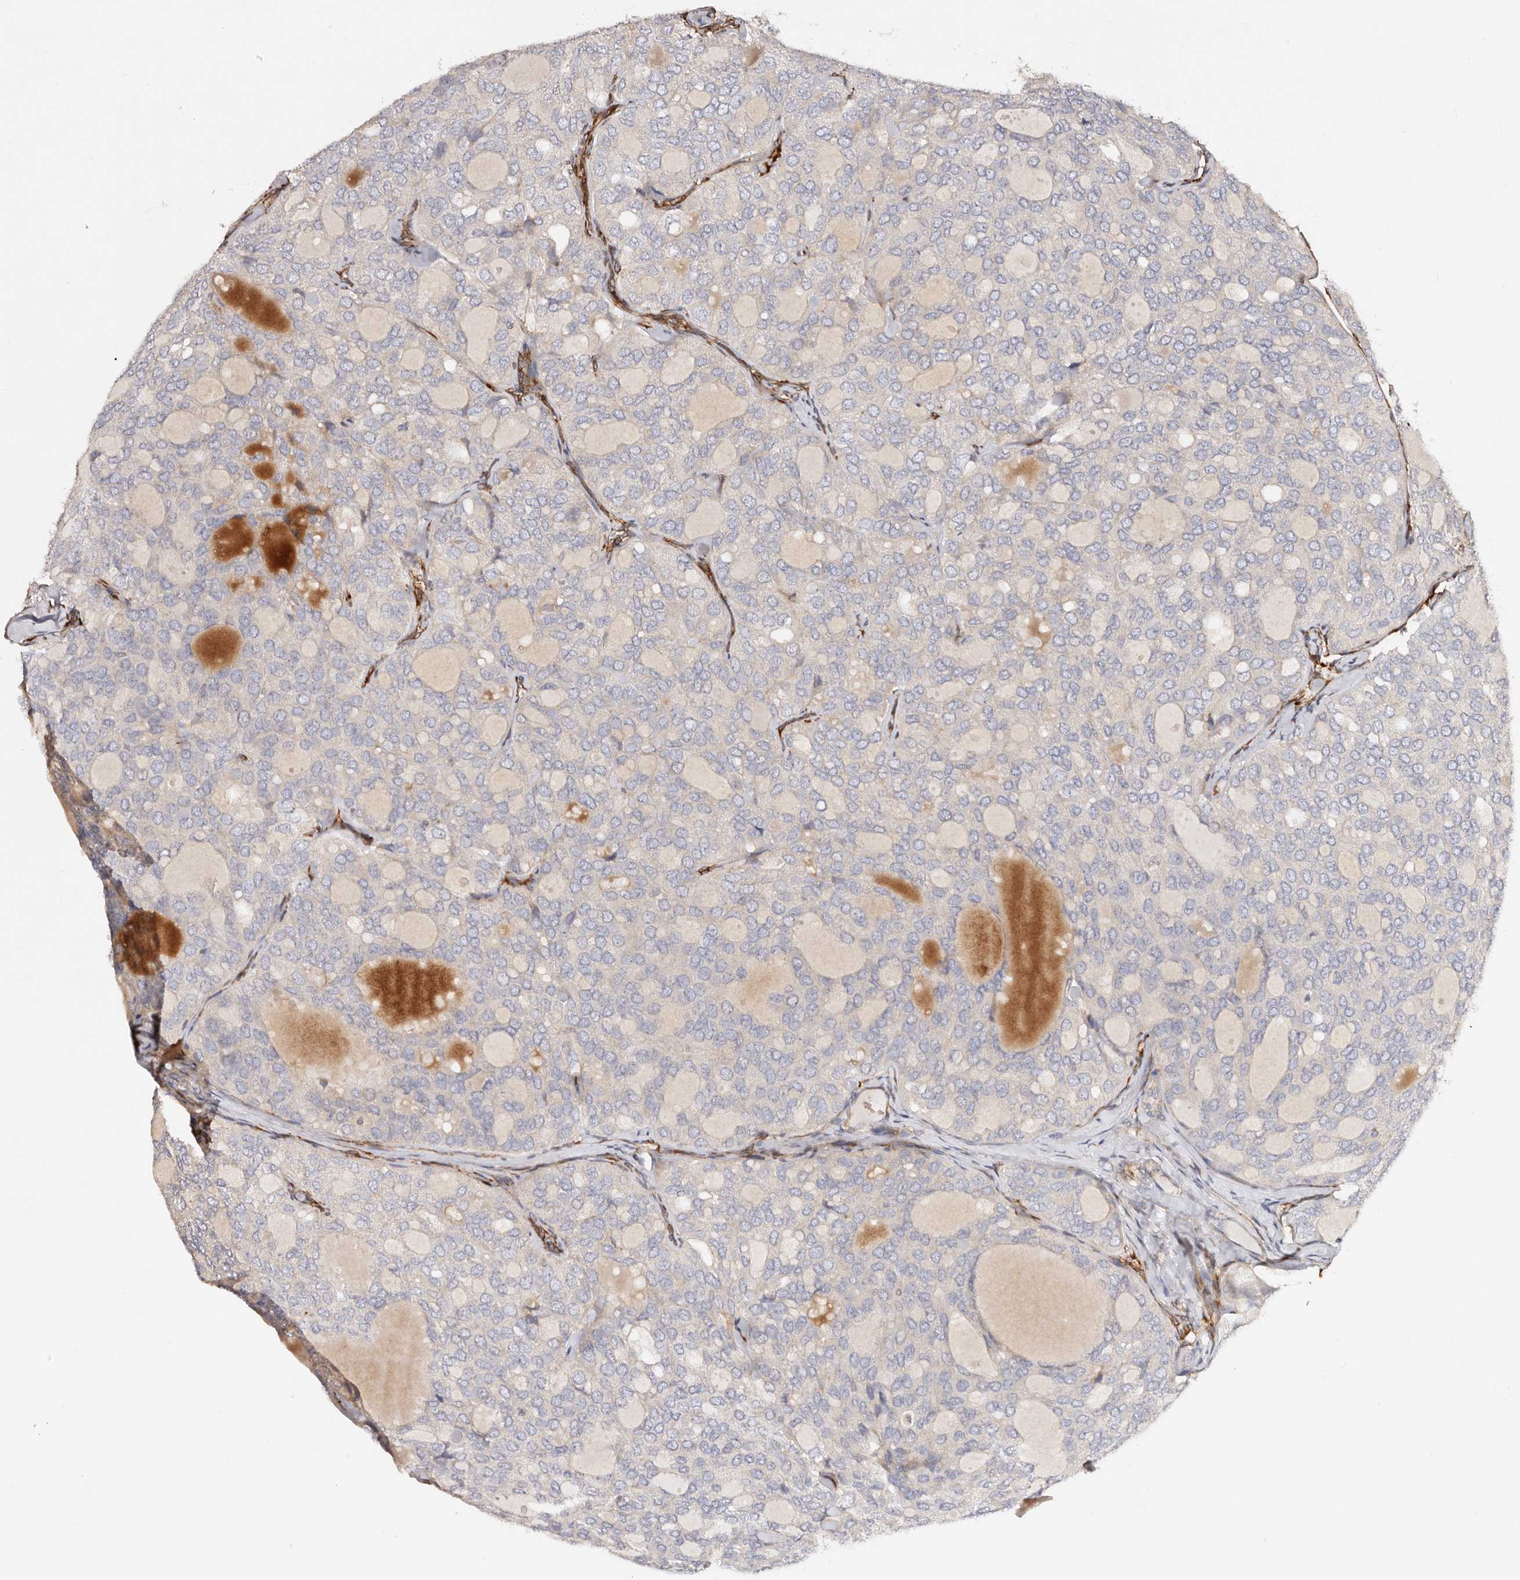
{"staining": {"intensity": "negative", "quantity": "none", "location": "none"}, "tissue": "thyroid cancer", "cell_type": "Tumor cells", "image_type": "cancer", "snomed": [{"axis": "morphology", "description": "Follicular adenoma carcinoma, NOS"}, {"axis": "topography", "description": "Thyroid gland"}], "caption": "Immunohistochemistry histopathology image of thyroid cancer (follicular adenoma carcinoma) stained for a protein (brown), which displays no positivity in tumor cells.", "gene": "SERPINH1", "patient": {"sex": "male", "age": 75}}